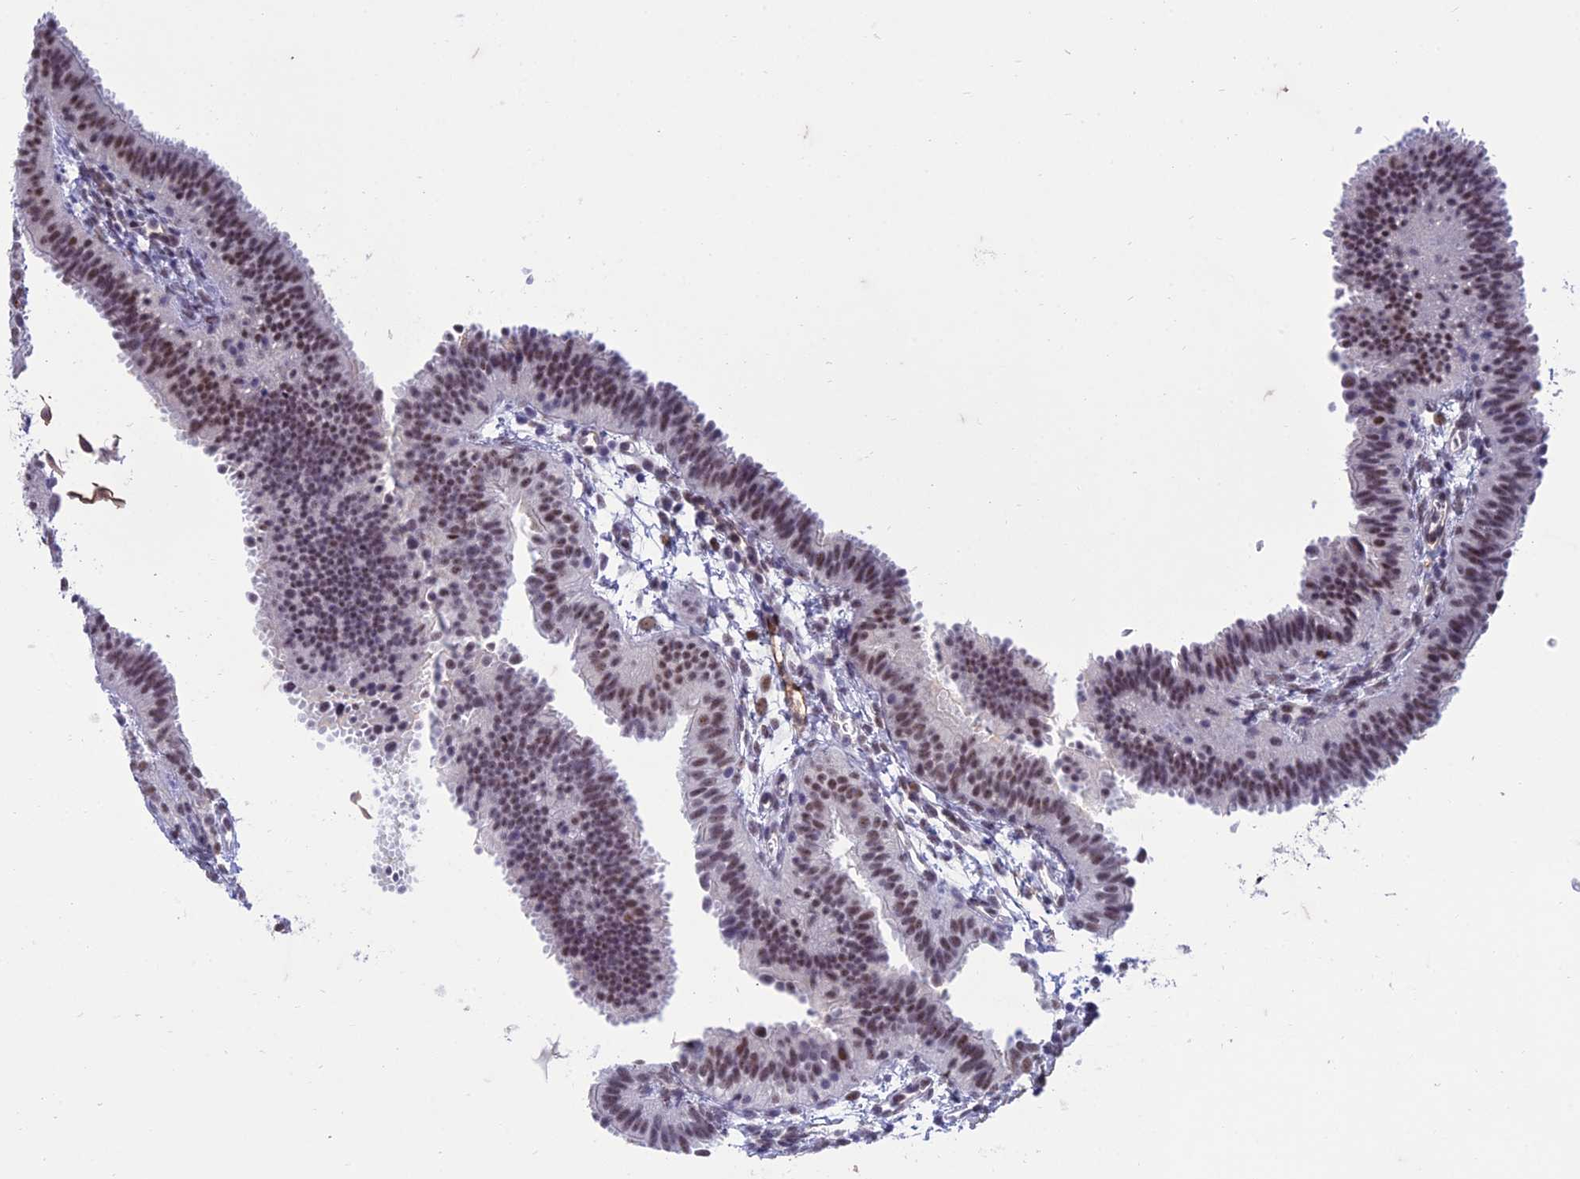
{"staining": {"intensity": "moderate", "quantity": ">75%", "location": "nuclear"}, "tissue": "fallopian tube", "cell_type": "Glandular cells", "image_type": "normal", "snomed": [{"axis": "morphology", "description": "Normal tissue, NOS"}, {"axis": "topography", "description": "Fallopian tube"}], "caption": "Fallopian tube stained for a protein (brown) reveals moderate nuclear positive expression in approximately >75% of glandular cells.", "gene": "RANBP3", "patient": {"sex": "female", "age": 35}}